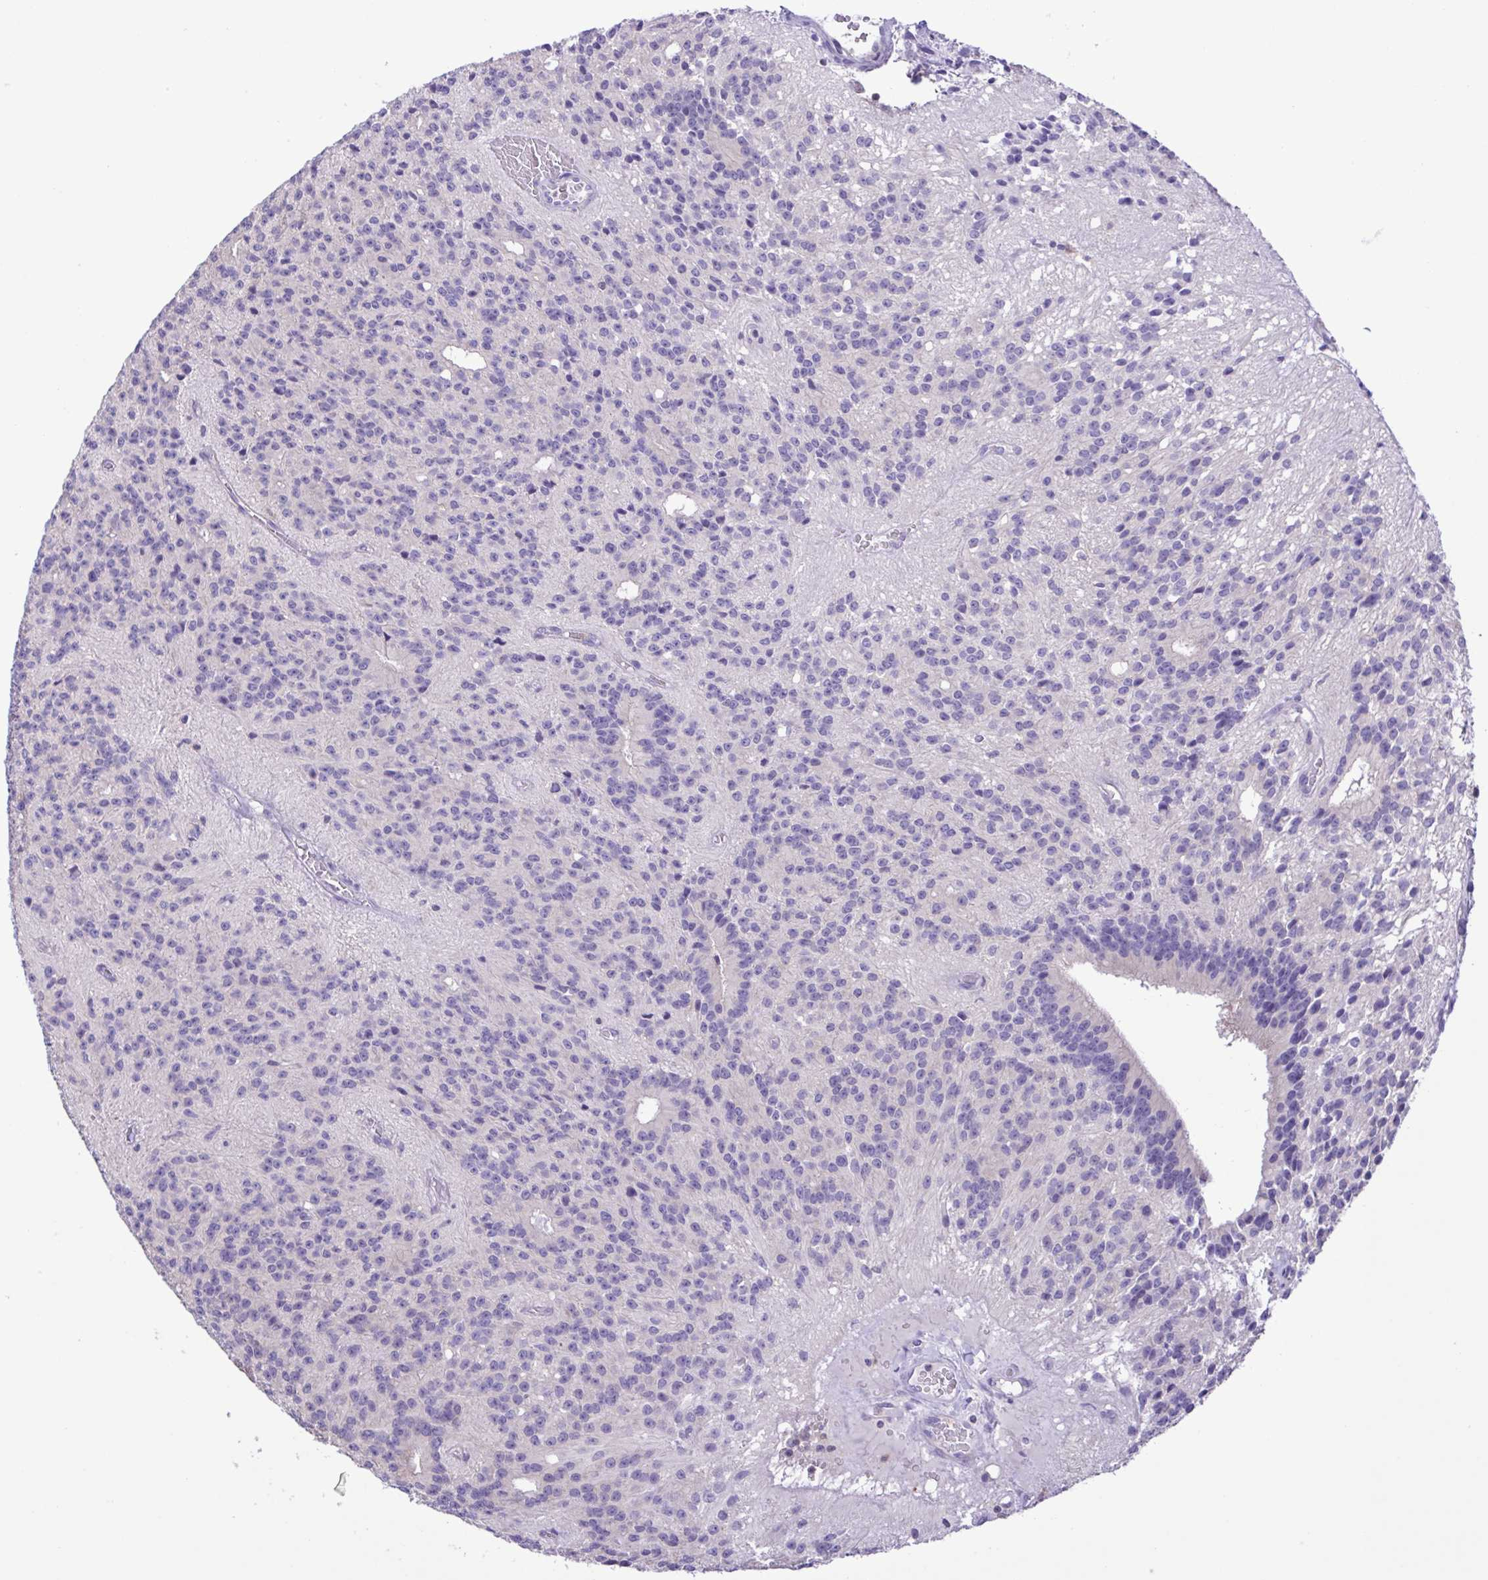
{"staining": {"intensity": "negative", "quantity": "none", "location": "none"}, "tissue": "glioma", "cell_type": "Tumor cells", "image_type": "cancer", "snomed": [{"axis": "morphology", "description": "Glioma, malignant, Low grade"}, {"axis": "topography", "description": "Brain"}], "caption": "Immunohistochemical staining of malignant glioma (low-grade) demonstrates no significant staining in tumor cells.", "gene": "CYP17A1", "patient": {"sex": "male", "age": 31}}